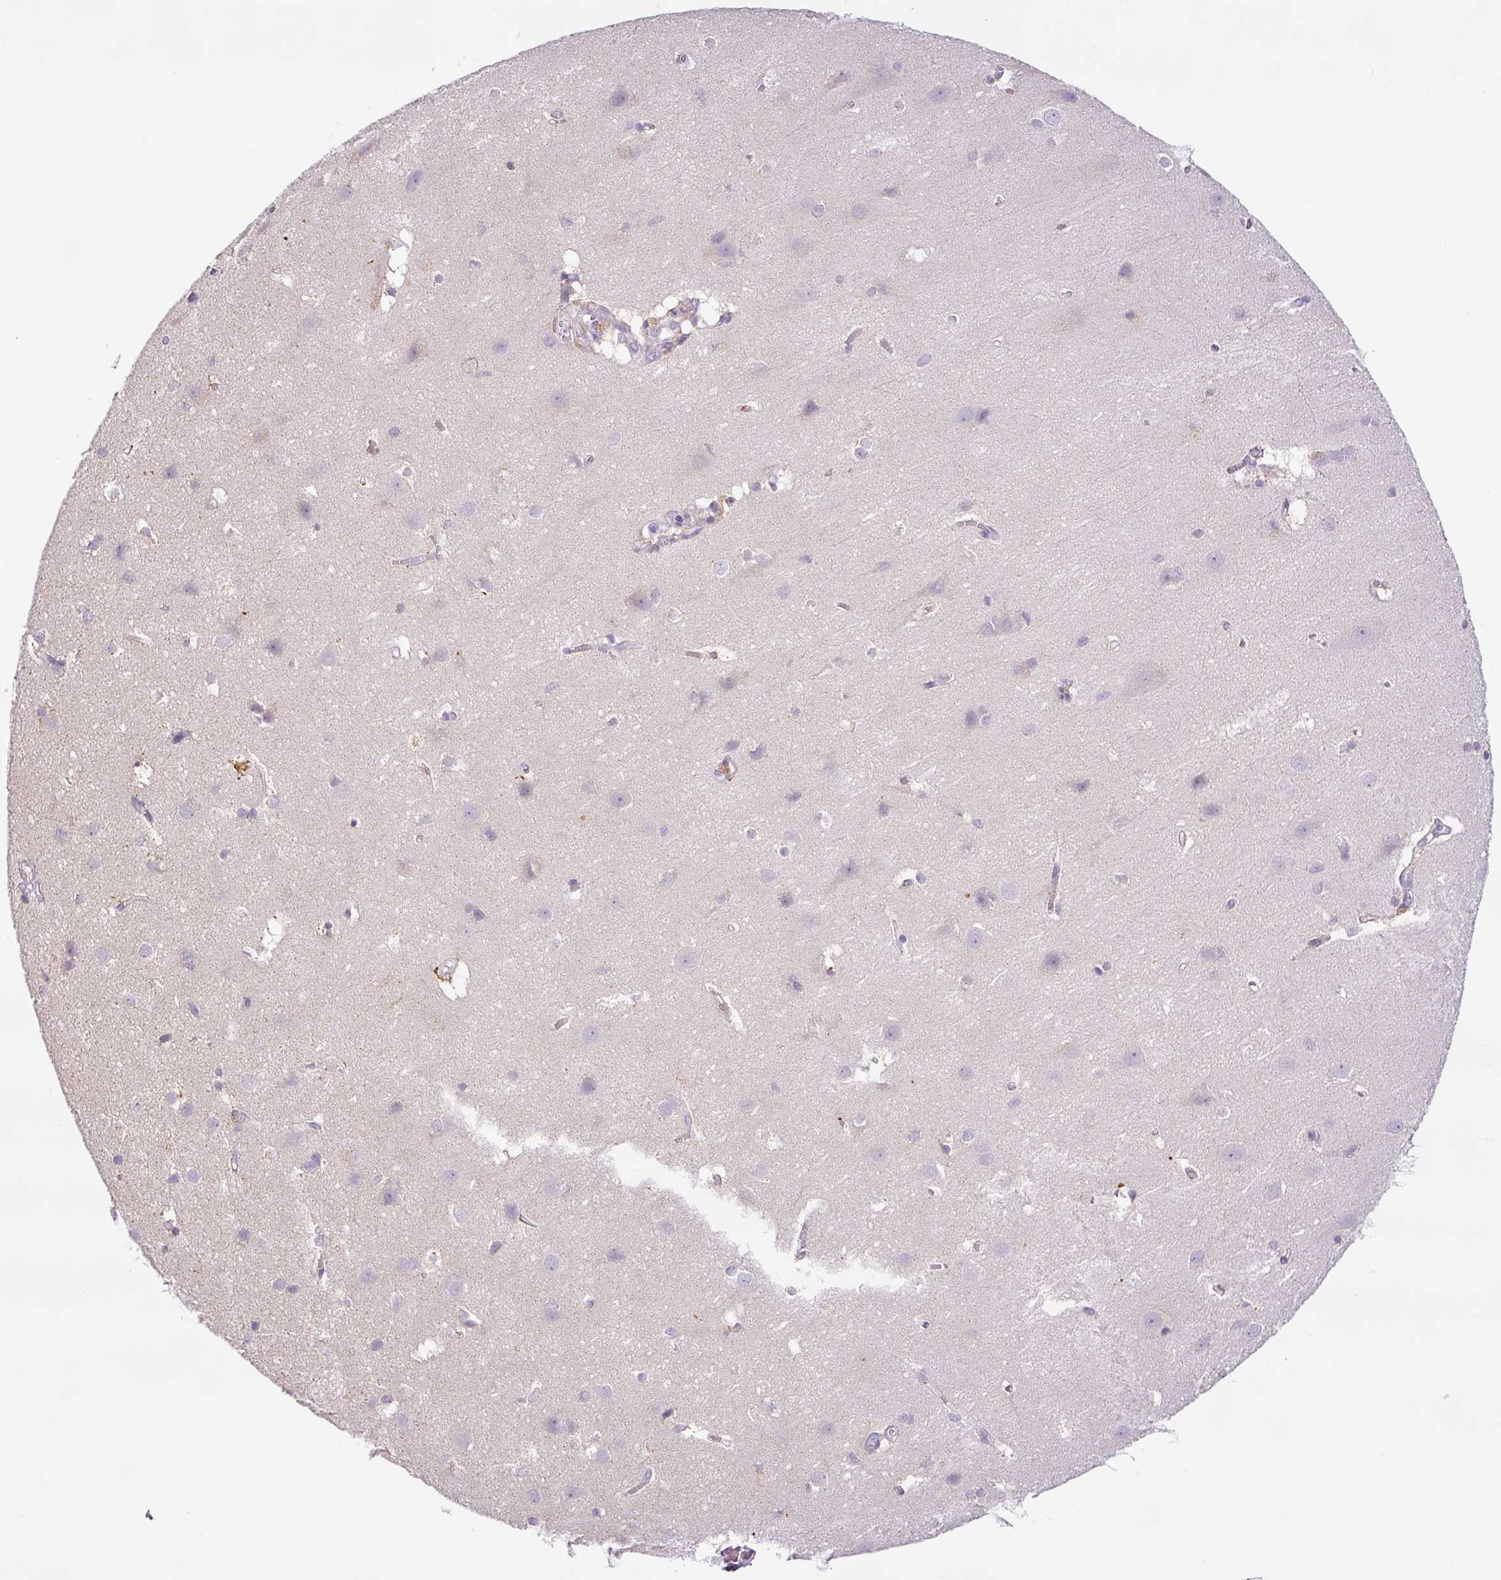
{"staining": {"intensity": "weak", "quantity": "25%-75%", "location": "cytoplasmic/membranous"}, "tissue": "cerebral cortex", "cell_type": "Endothelial cells", "image_type": "normal", "snomed": [{"axis": "morphology", "description": "Normal tissue, NOS"}, {"axis": "topography", "description": "Cerebral cortex"}], "caption": "Immunohistochemical staining of normal human cerebral cortex exhibits weak cytoplasmic/membranous protein expression in about 25%-75% of endothelial cells. The staining was performed using DAB (3,3'-diaminobenzidine), with brown indicating positive protein expression. Nuclei are stained blue with hematoxylin.", "gene": "HMCN2", "patient": {"sex": "male", "age": 37}}